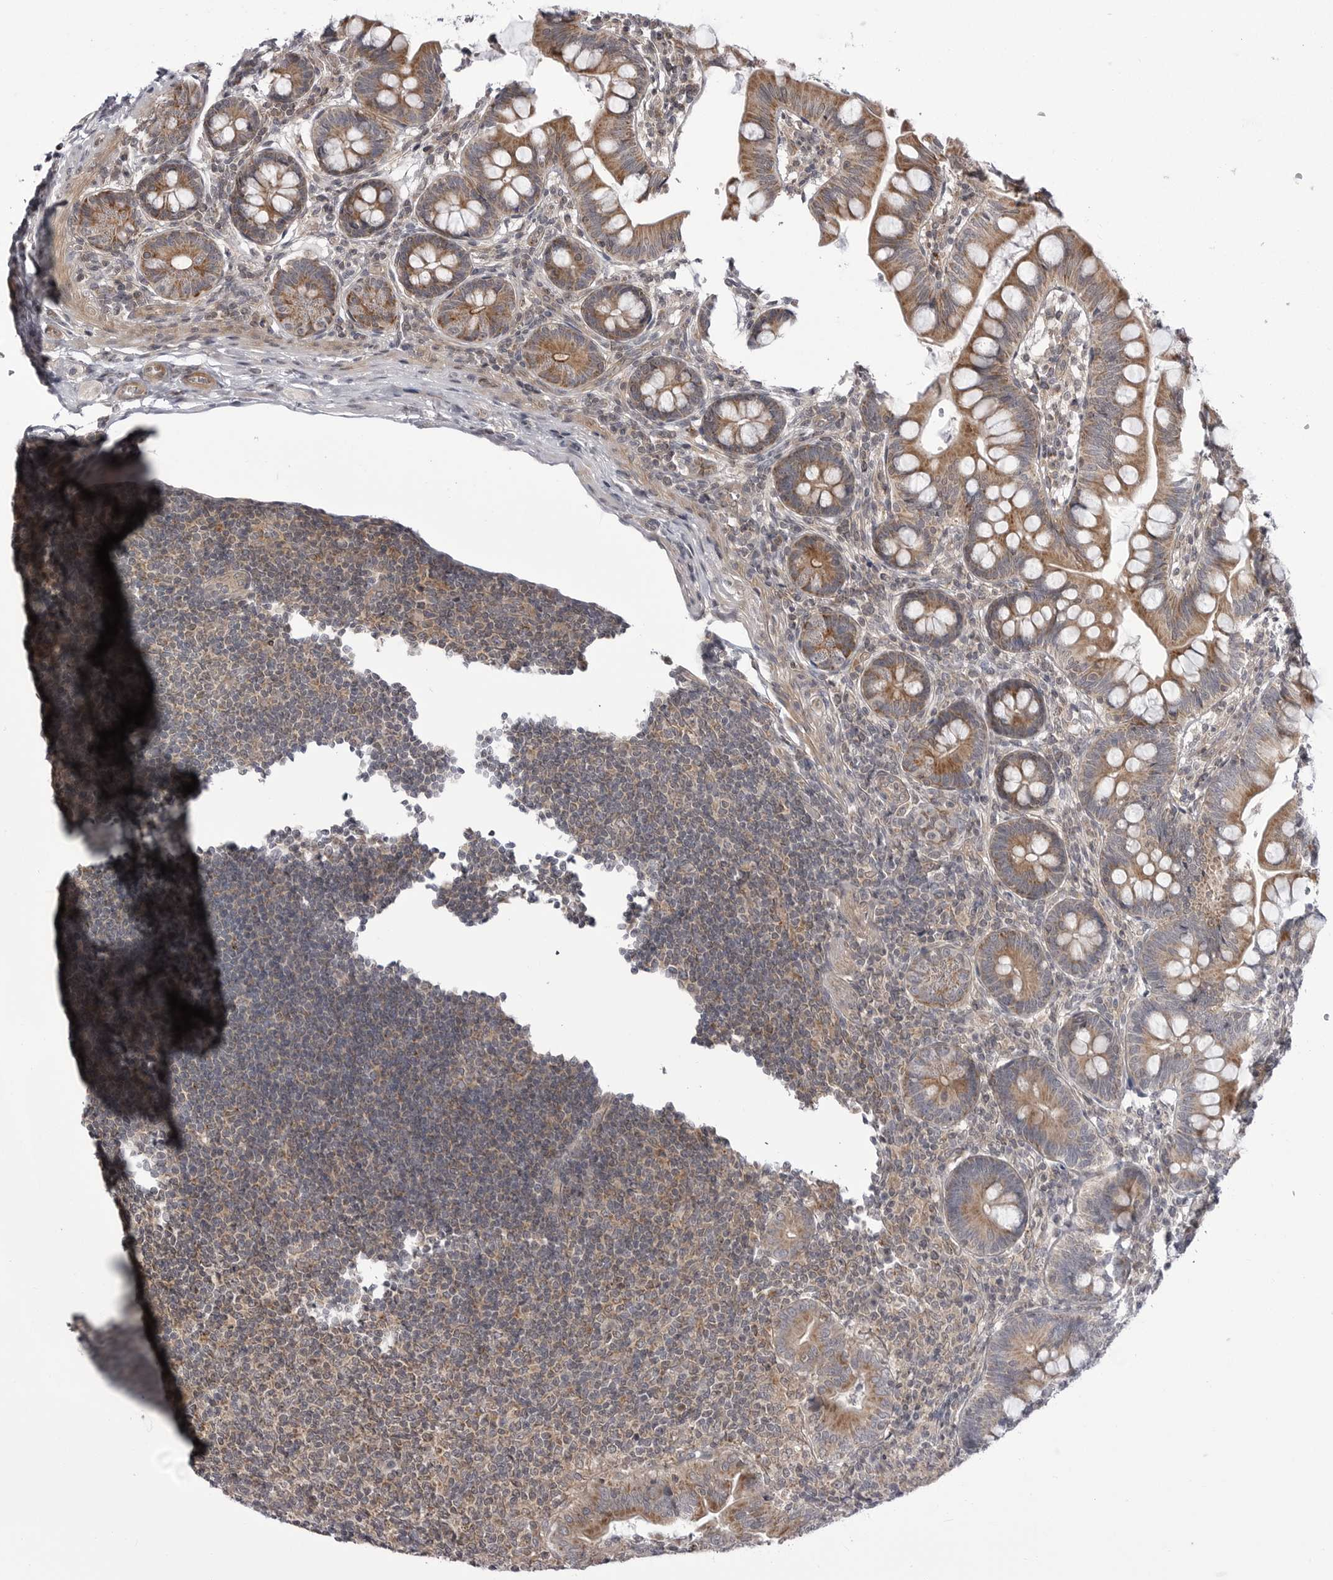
{"staining": {"intensity": "strong", "quantity": ">75%", "location": "cytoplasmic/membranous"}, "tissue": "small intestine", "cell_type": "Glandular cells", "image_type": "normal", "snomed": [{"axis": "morphology", "description": "Normal tissue, NOS"}, {"axis": "topography", "description": "Small intestine"}], "caption": "Immunohistochemistry (IHC) (DAB (3,3'-diaminobenzidine)) staining of benign small intestine demonstrates strong cytoplasmic/membranous protein expression in about >75% of glandular cells. (DAB (3,3'-diaminobenzidine) IHC, brown staining for protein, blue staining for nuclei).", "gene": "CCDC18", "patient": {"sex": "male", "age": 7}}